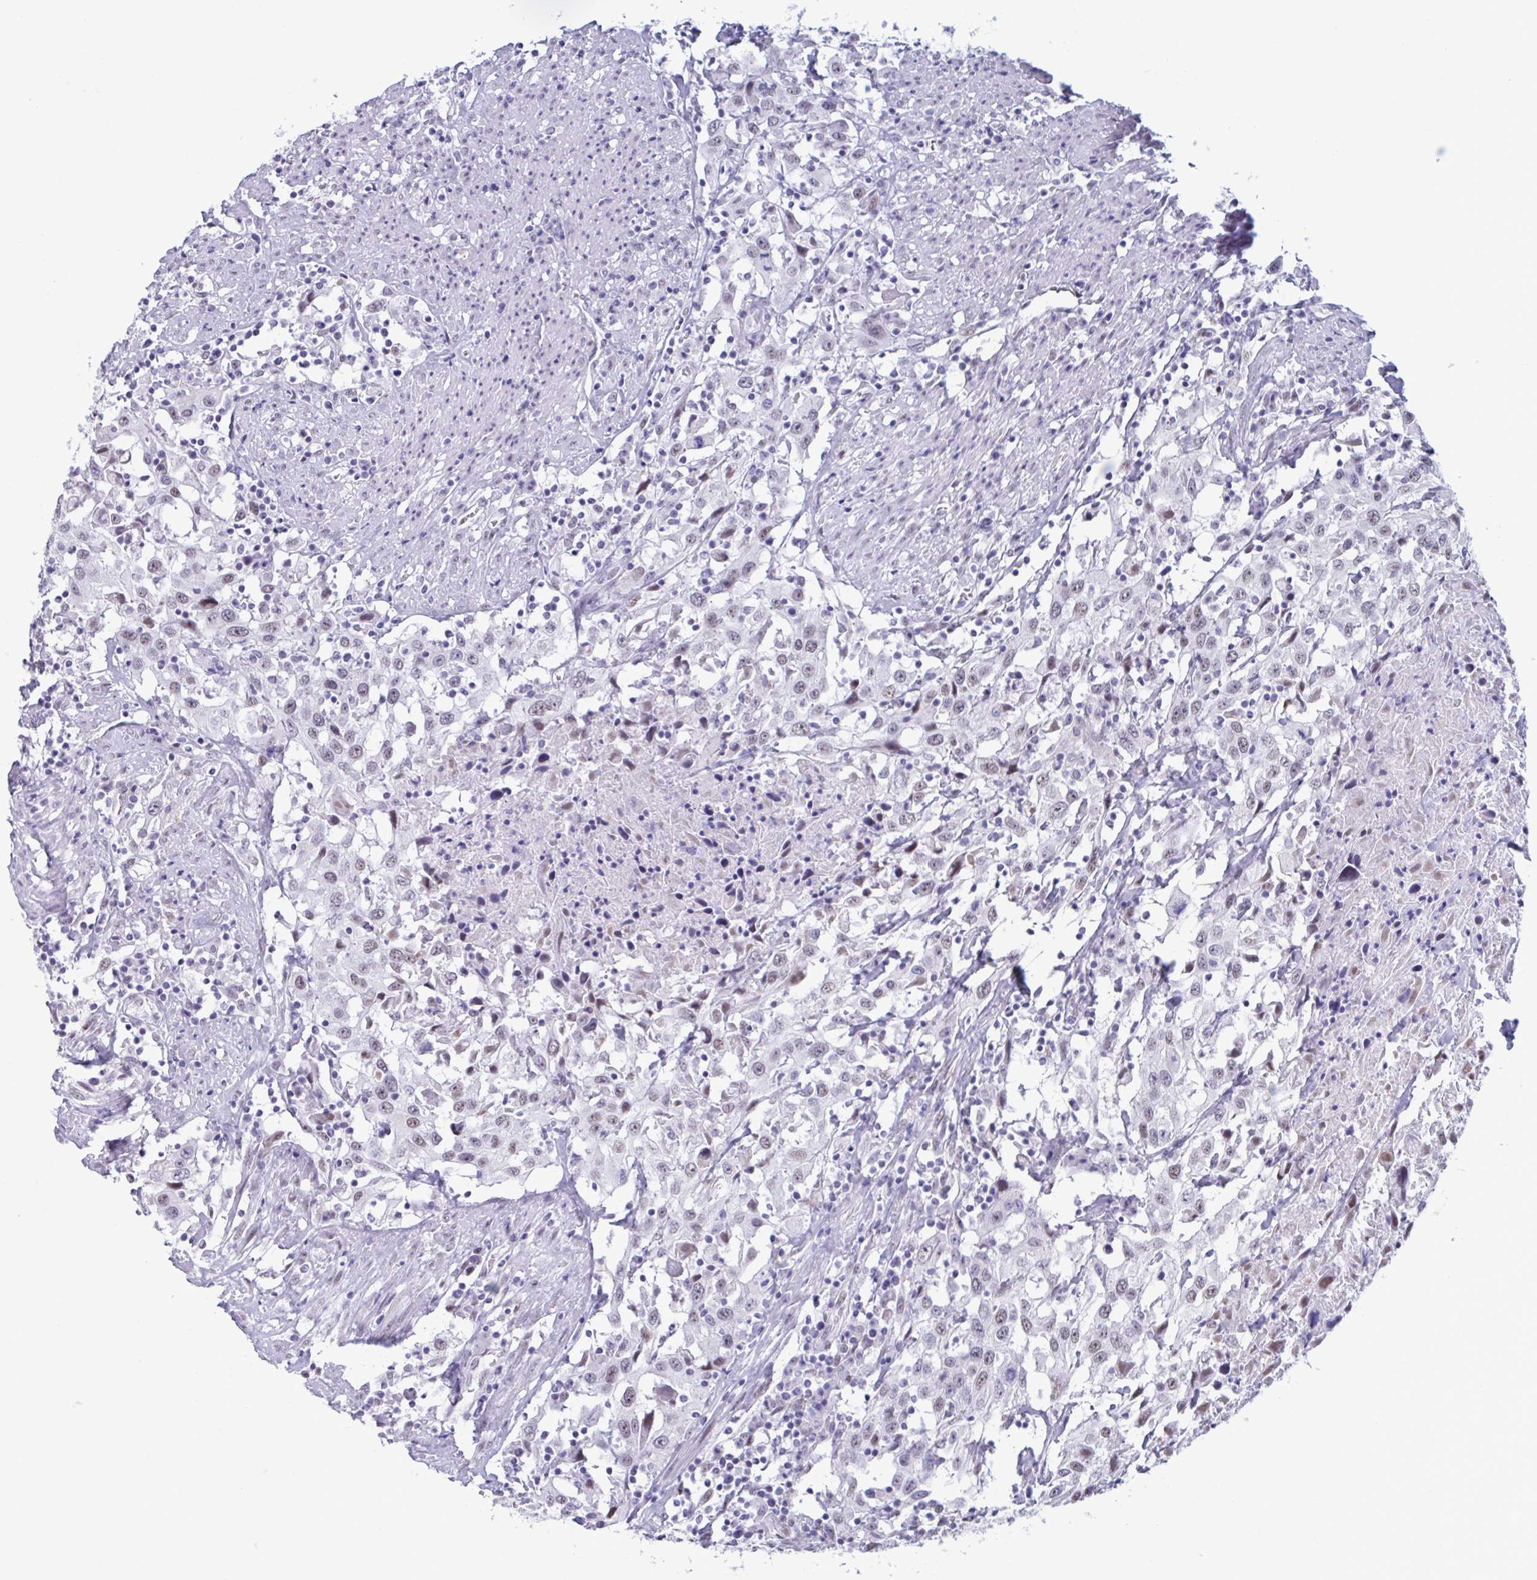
{"staining": {"intensity": "weak", "quantity": "<25%", "location": "nuclear"}, "tissue": "urothelial cancer", "cell_type": "Tumor cells", "image_type": "cancer", "snomed": [{"axis": "morphology", "description": "Urothelial carcinoma, High grade"}, {"axis": "topography", "description": "Urinary bladder"}], "caption": "A histopathology image of urothelial carcinoma (high-grade) stained for a protein exhibits no brown staining in tumor cells. (DAB (3,3'-diaminobenzidine) immunohistochemistry (IHC), high magnification).", "gene": "MSMB", "patient": {"sex": "male", "age": 61}}